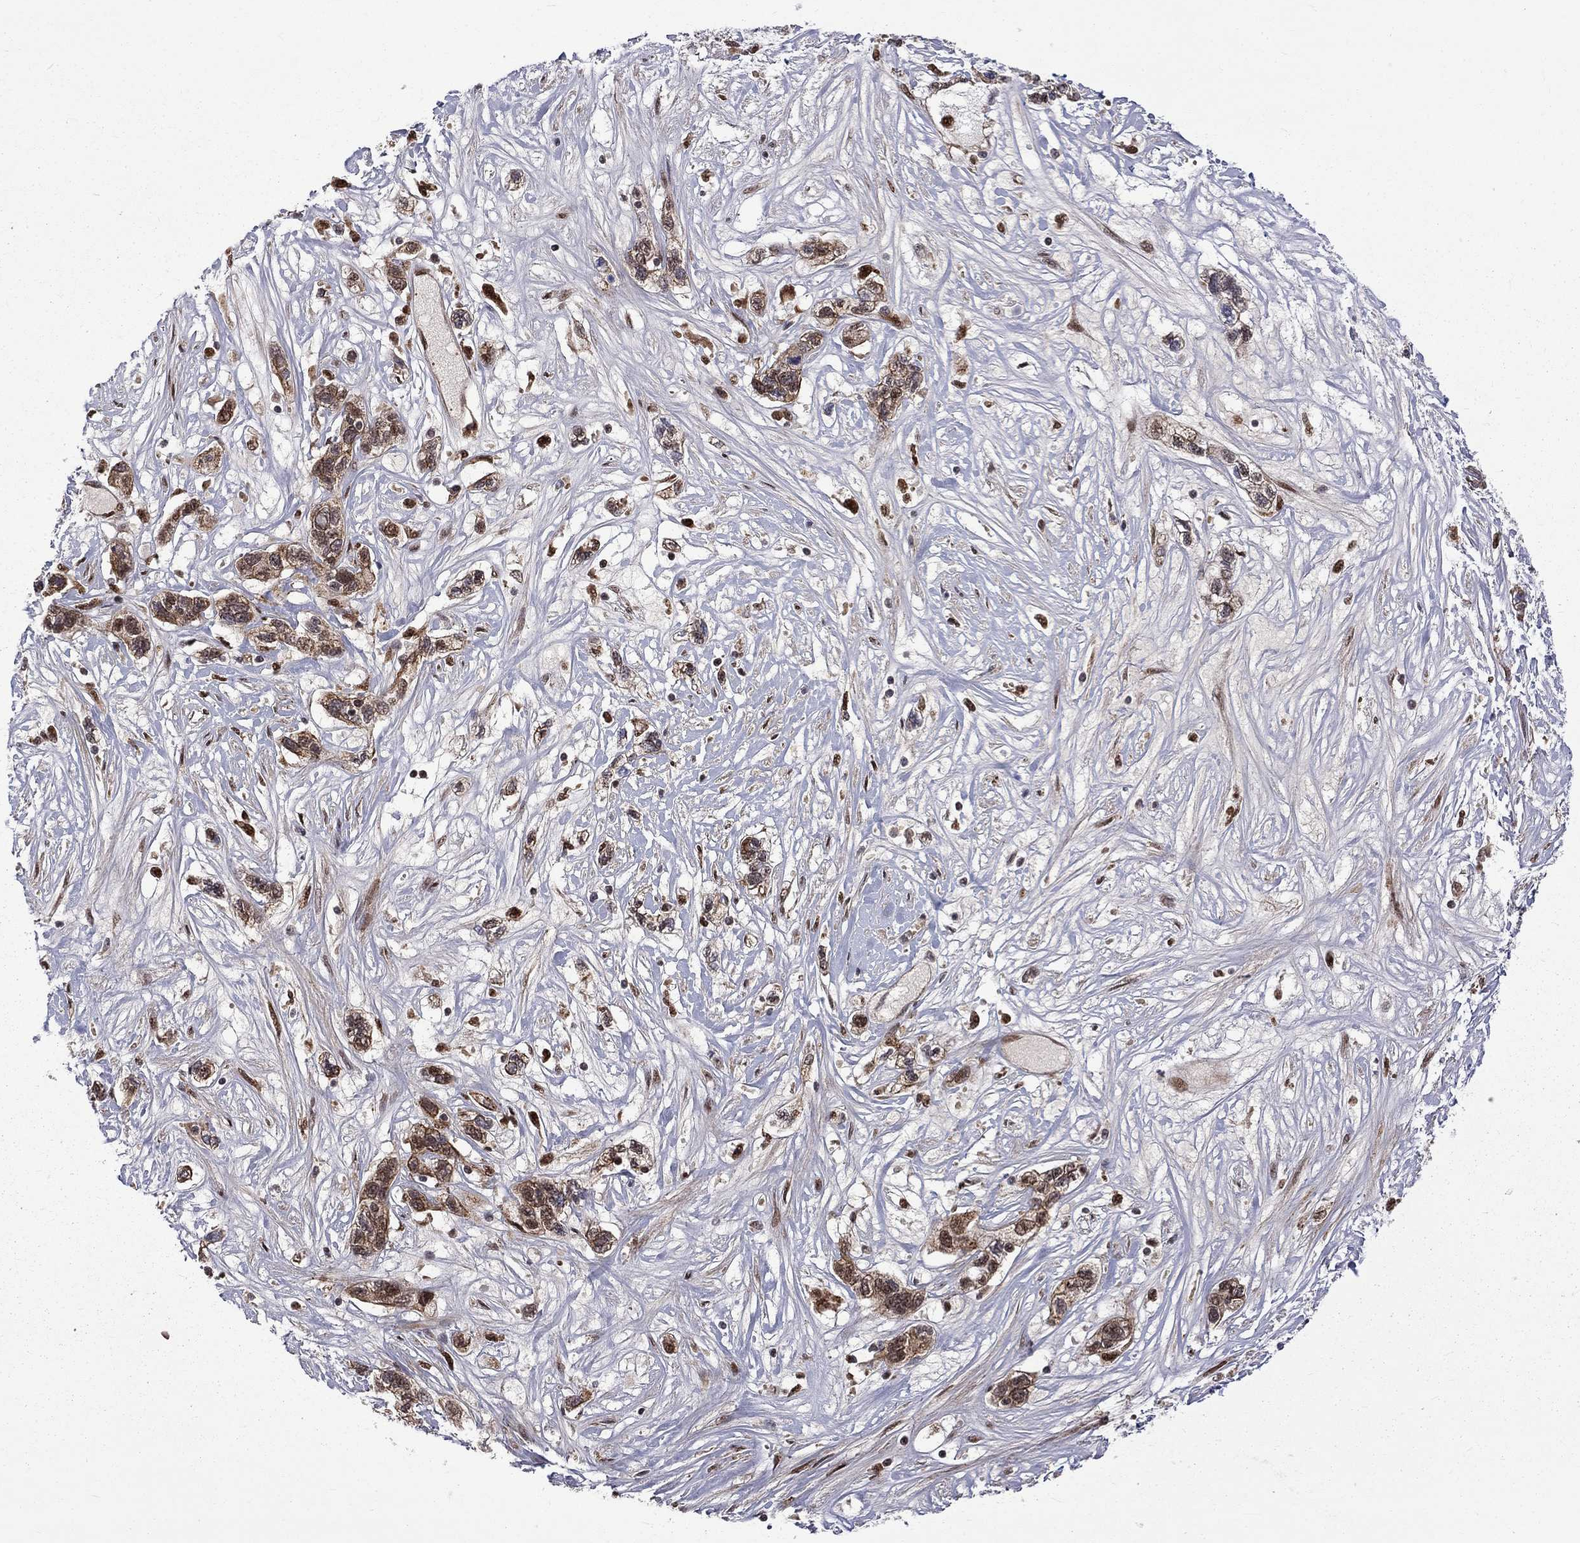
{"staining": {"intensity": "strong", "quantity": ">75%", "location": "cytoplasmic/membranous,nuclear"}, "tissue": "liver cancer", "cell_type": "Tumor cells", "image_type": "cancer", "snomed": [{"axis": "morphology", "description": "Adenocarcinoma, NOS"}, {"axis": "morphology", "description": "Cholangiocarcinoma"}, {"axis": "topography", "description": "Liver"}], "caption": "The photomicrograph exhibits a brown stain indicating the presence of a protein in the cytoplasmic/membranous and nuclear of tumor cells in adenocarcinoma (liver).", "gene": "KPNA3", "patient": {"sex": "male", "age": 64}}